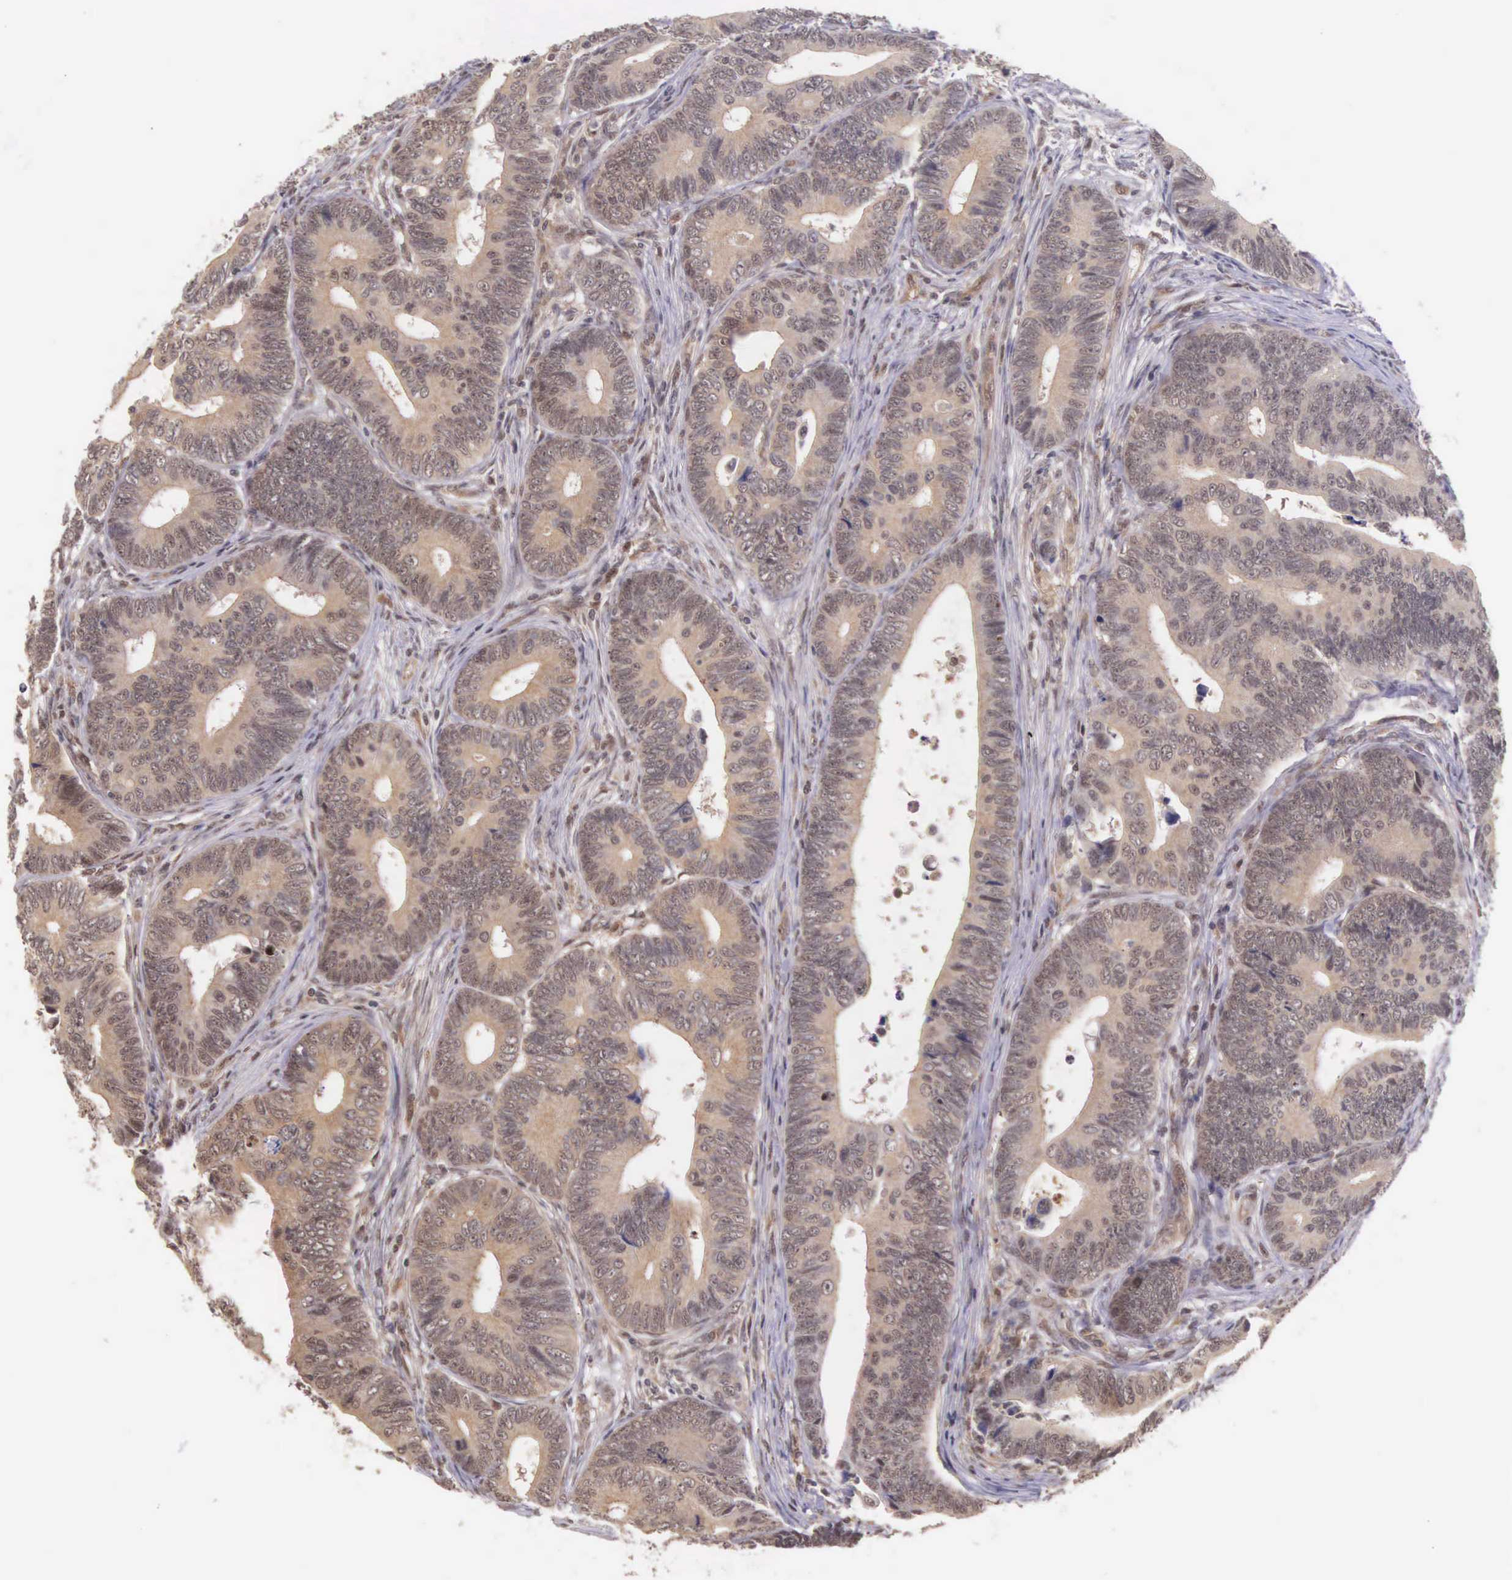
{"staining": {"intensity": "moderate", "quantity": ">75%", "location": "cytoplasmic/membranous"}, "tissue": "colorectal cancer", "cell_type": "Tumor cells", "image_type": "cancer", "snomed": [{"axis": "morphology", "description": "Adenocarcinoma, NOS"}, {"axis": "topography", "description": "Colon"}], "caption": "Tumor cells display medium levels of moderate cytoplasmic/membranous expression in about >75% of cells in adenocarcinoma (colorectal). The staining was performed using DAB, with brown indicating positive protein expression. Nuclei are stained blue with hematoxylin.", "gene": "VASH1", "patient": {"sex": "female", "age": 78}}